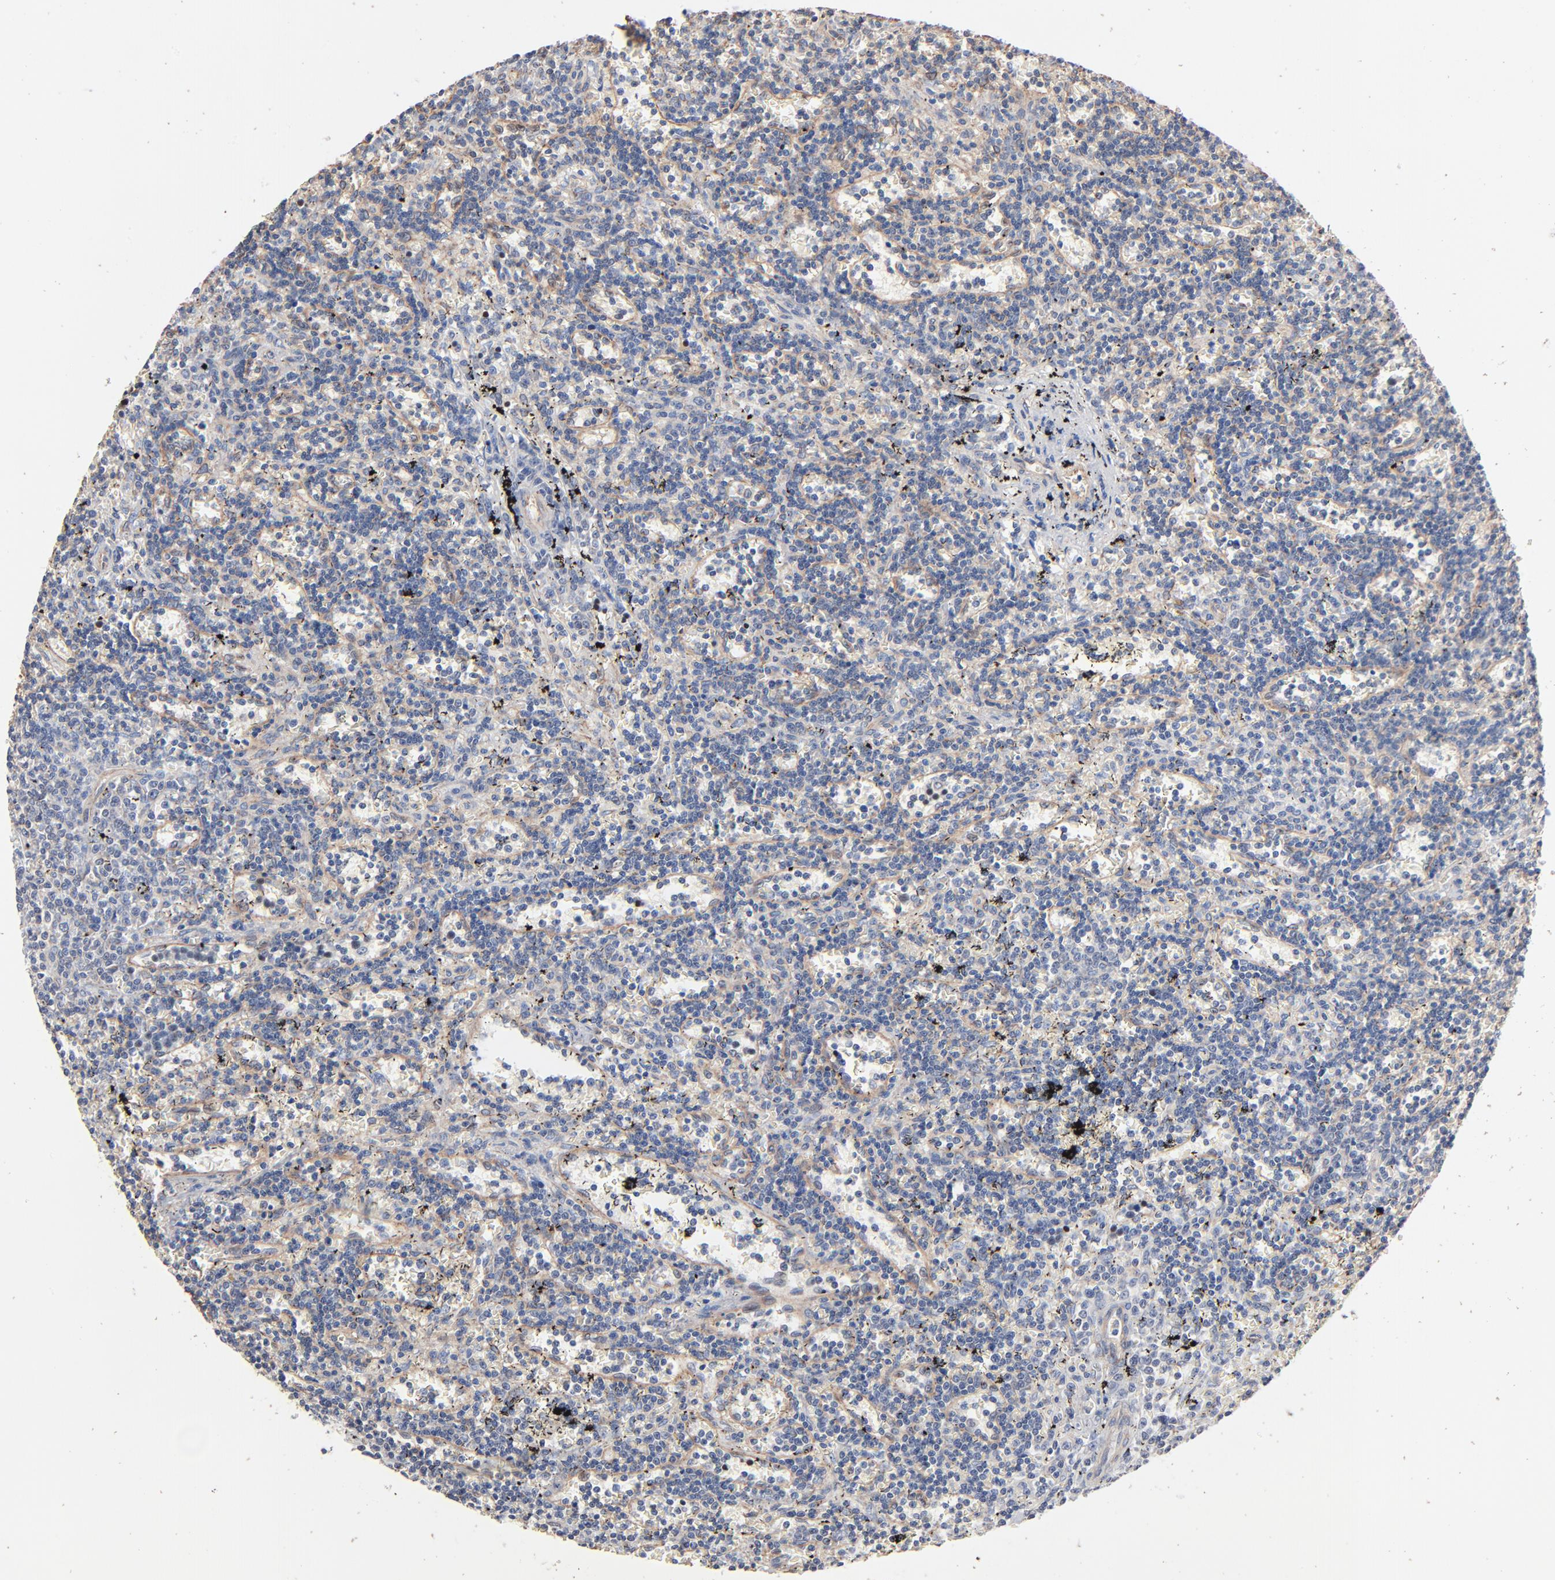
{"staining": {"intensity": "negative", "quantity": "none", "location": "none"}, "tissue": "lymphoma", "cell_type": "Tumor cells", "image_type": "cancer", "snomed": [{"axis": "morphology", "description": "Malignant lymphoma, non-Hodgkin's type, Low grade"}, {"axis": "topography", "description": "Spleen"}], "caption": "This image is of lymphoma stained with immunohistochemistry (IHC) to label a protein in brown with the nuclei are counter-stained blue. There is no positivity in tumor cells. (DAB (3,3'-diaminobenzidine) immunohistochemistry visualized using brightfield microscopy, high magnification).", "gene": "ABCD4", "patient": {"sex": "male", "age": 60}}